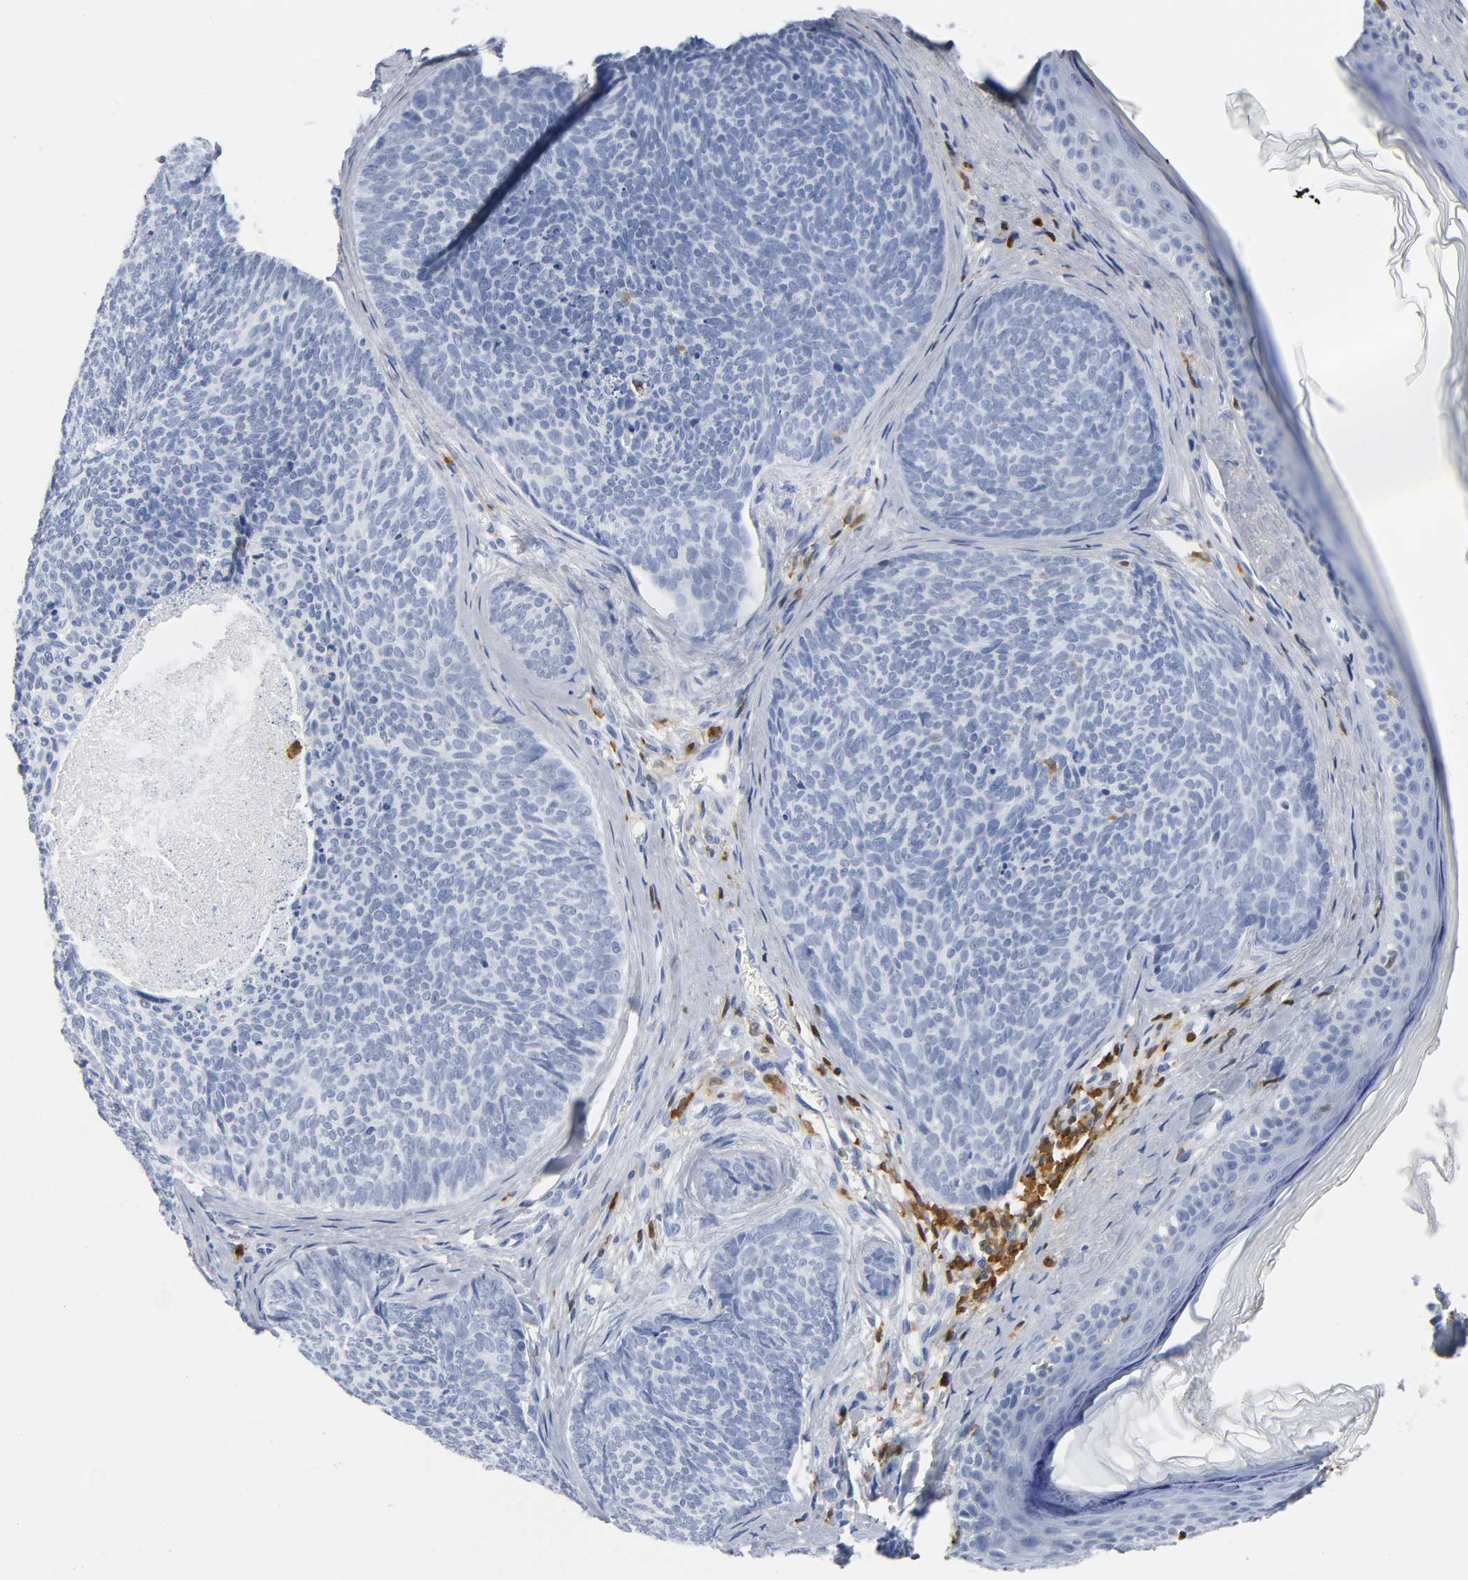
{"staining": {"intensity": "negative", "quantity": "none", "location": "none"}, "tissue": "skin cancer", "cell_type": "Tumor cells", "image_type": "cancer", "snomed": [{"axis": "morphology", "description": "Normal tissue, NOS"}, {"axis": "morphology", "description": "Basal cell carcinoma"}, {"axis": "topography", "description": "Skin"}], "caption": "The IHC photomicrograph has no significant positivity in tumor cells of skin cancer tissue.", "gene": "DOK2", "patient": {"sex": "female", "age": 69}}